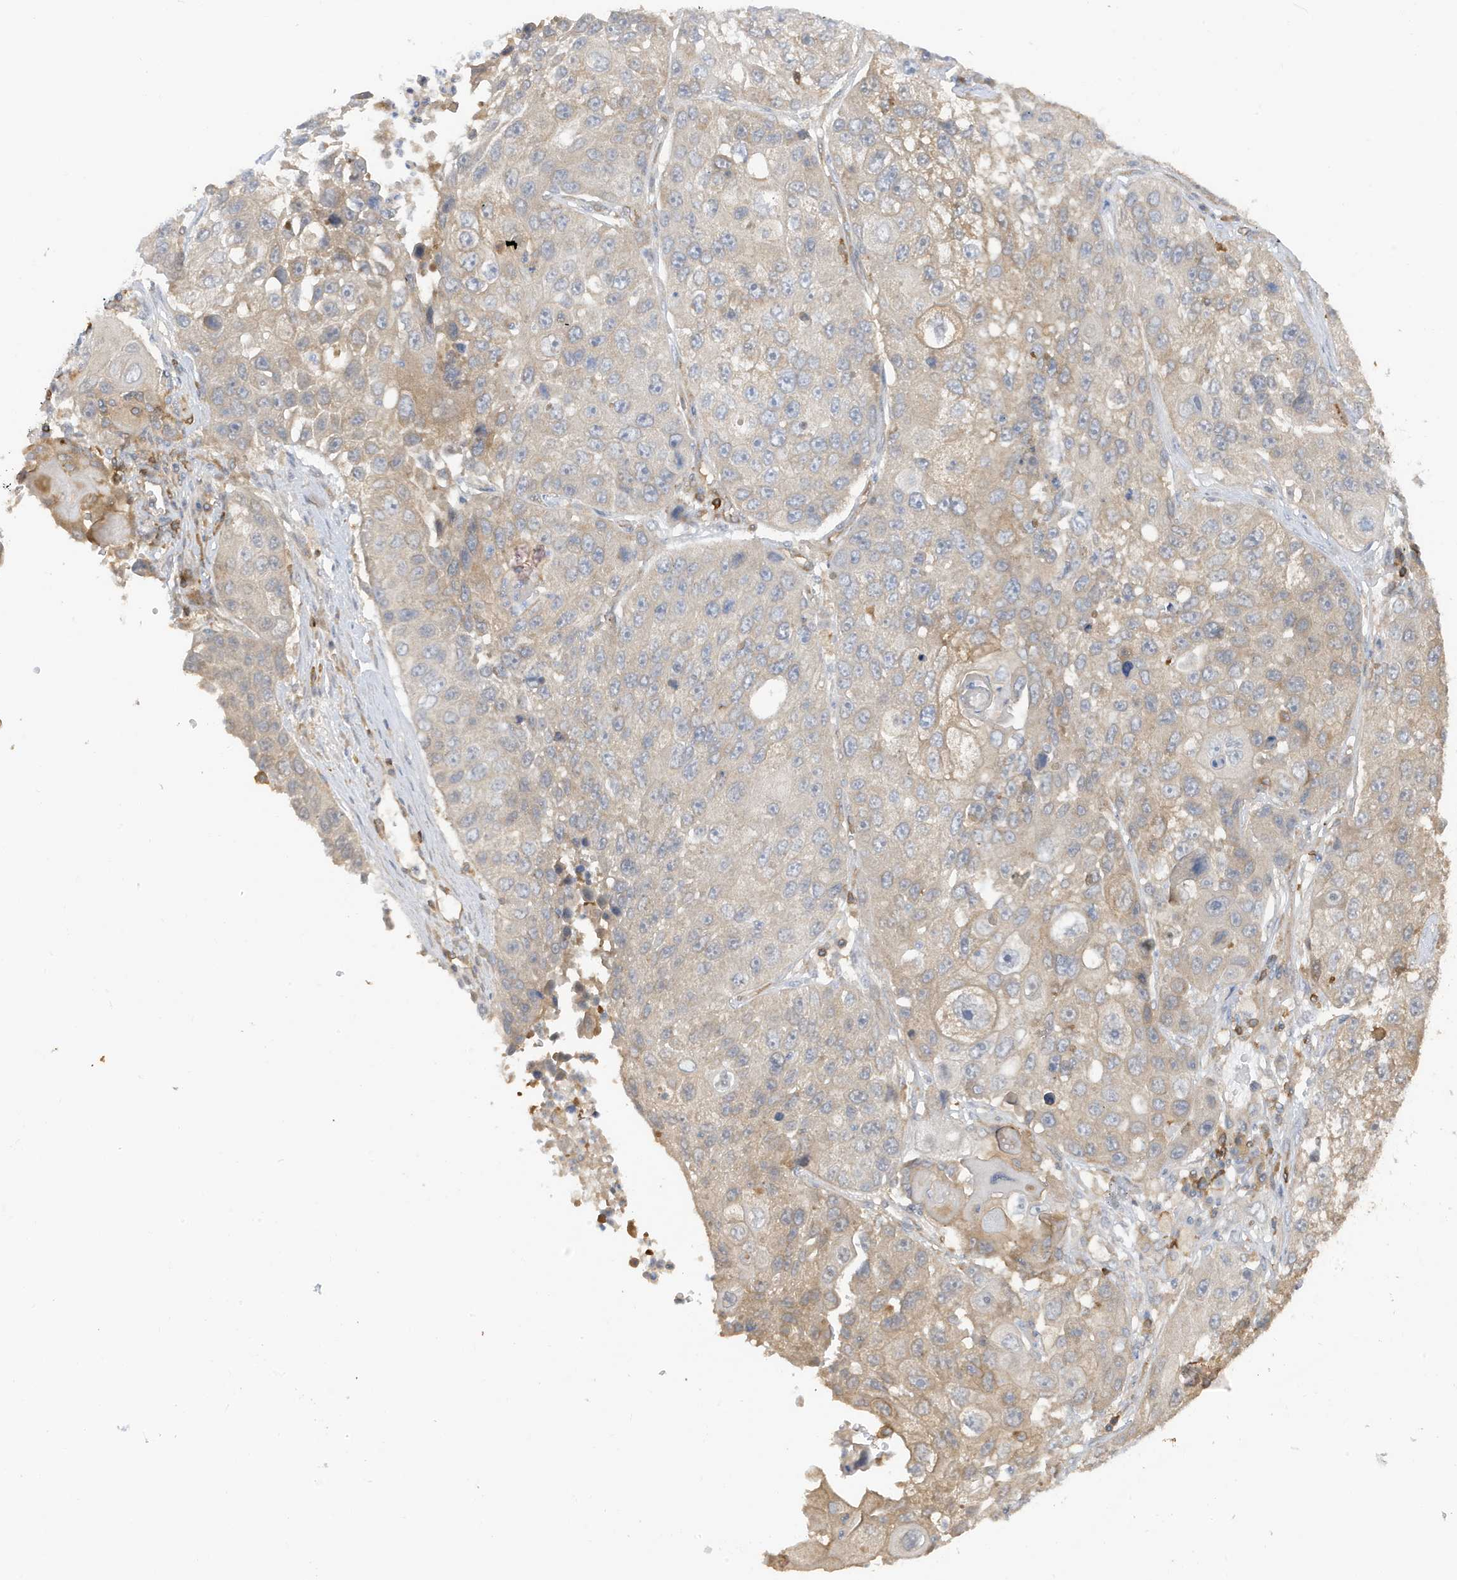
{"staining": {"intensity": "negative", "quantity": "none", "location": "none"}, "tissue": "lung cancer", "cell_type": "Tumor cells", "image_type": "cancer", "snomed": [{"axis": "morphology", "description": "Squamous cell carcinoma, NOS"}, {"axis": "topography", "description": "Lung"}], "caption": "This is a micrograph of IHC staining of lung cancer (squamous cell carcinoma), which shows no positivity in tumor cells.", "gene": "PHACTR2", "patient": {"sex": "male", "age": 61}}